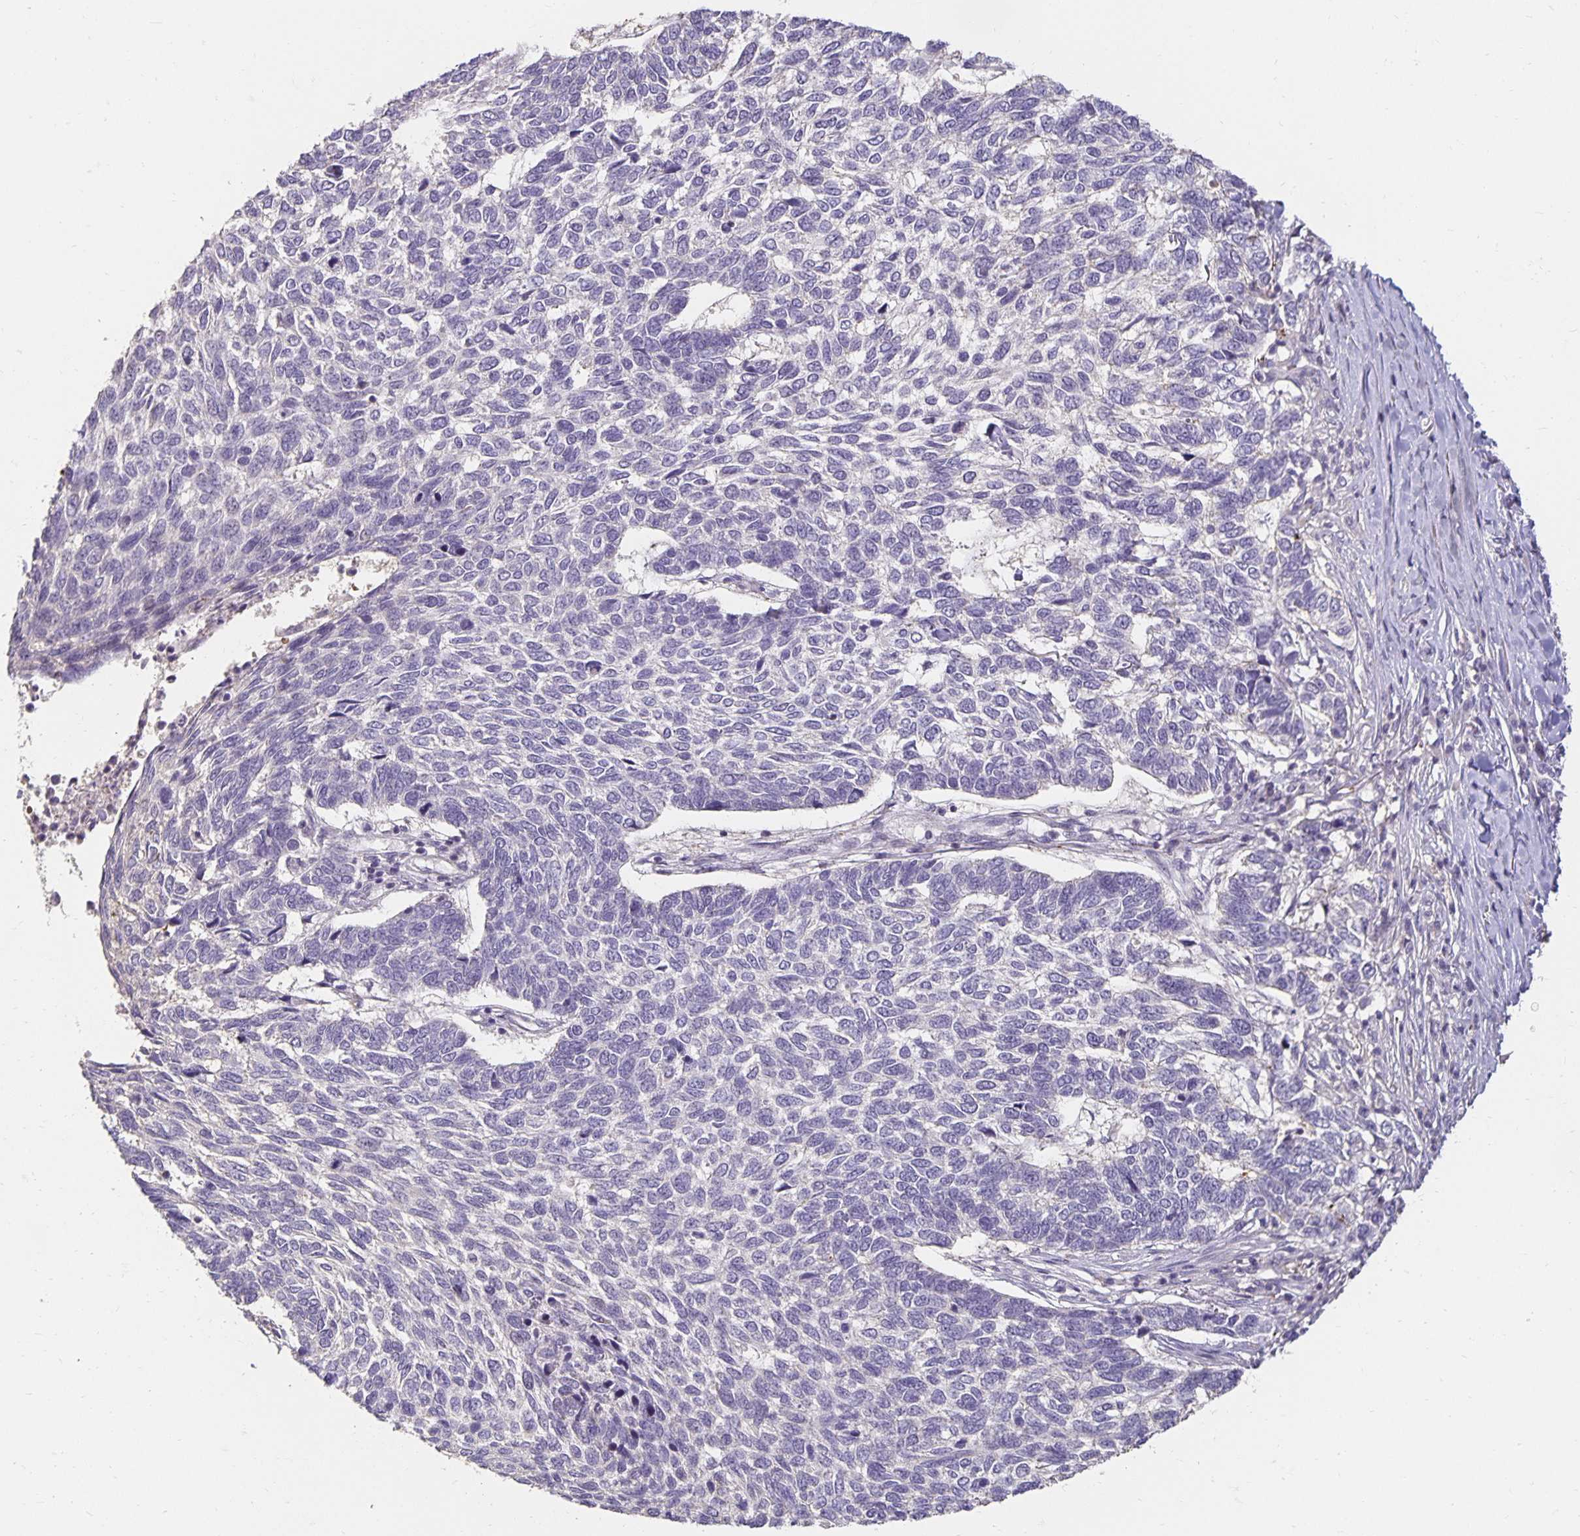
{"staining": {"intensity": "negative", "quantity": "none", "location": "none"}, "tissue": "skin cancer", "cell_type": "Tumor cells", "image_type": "cancer", "snomed": [{"axis": "morphology", "description": "Basal cell carcinoma"}, {"axis": "topography", "description": "Skin"}], "caption": "Skin basal cell carcinoma was stained to show a protein in brown. There is no significant expression in tumor cells.", "gene": "CST6", "patient": {"sex": "female", "age": 65}}